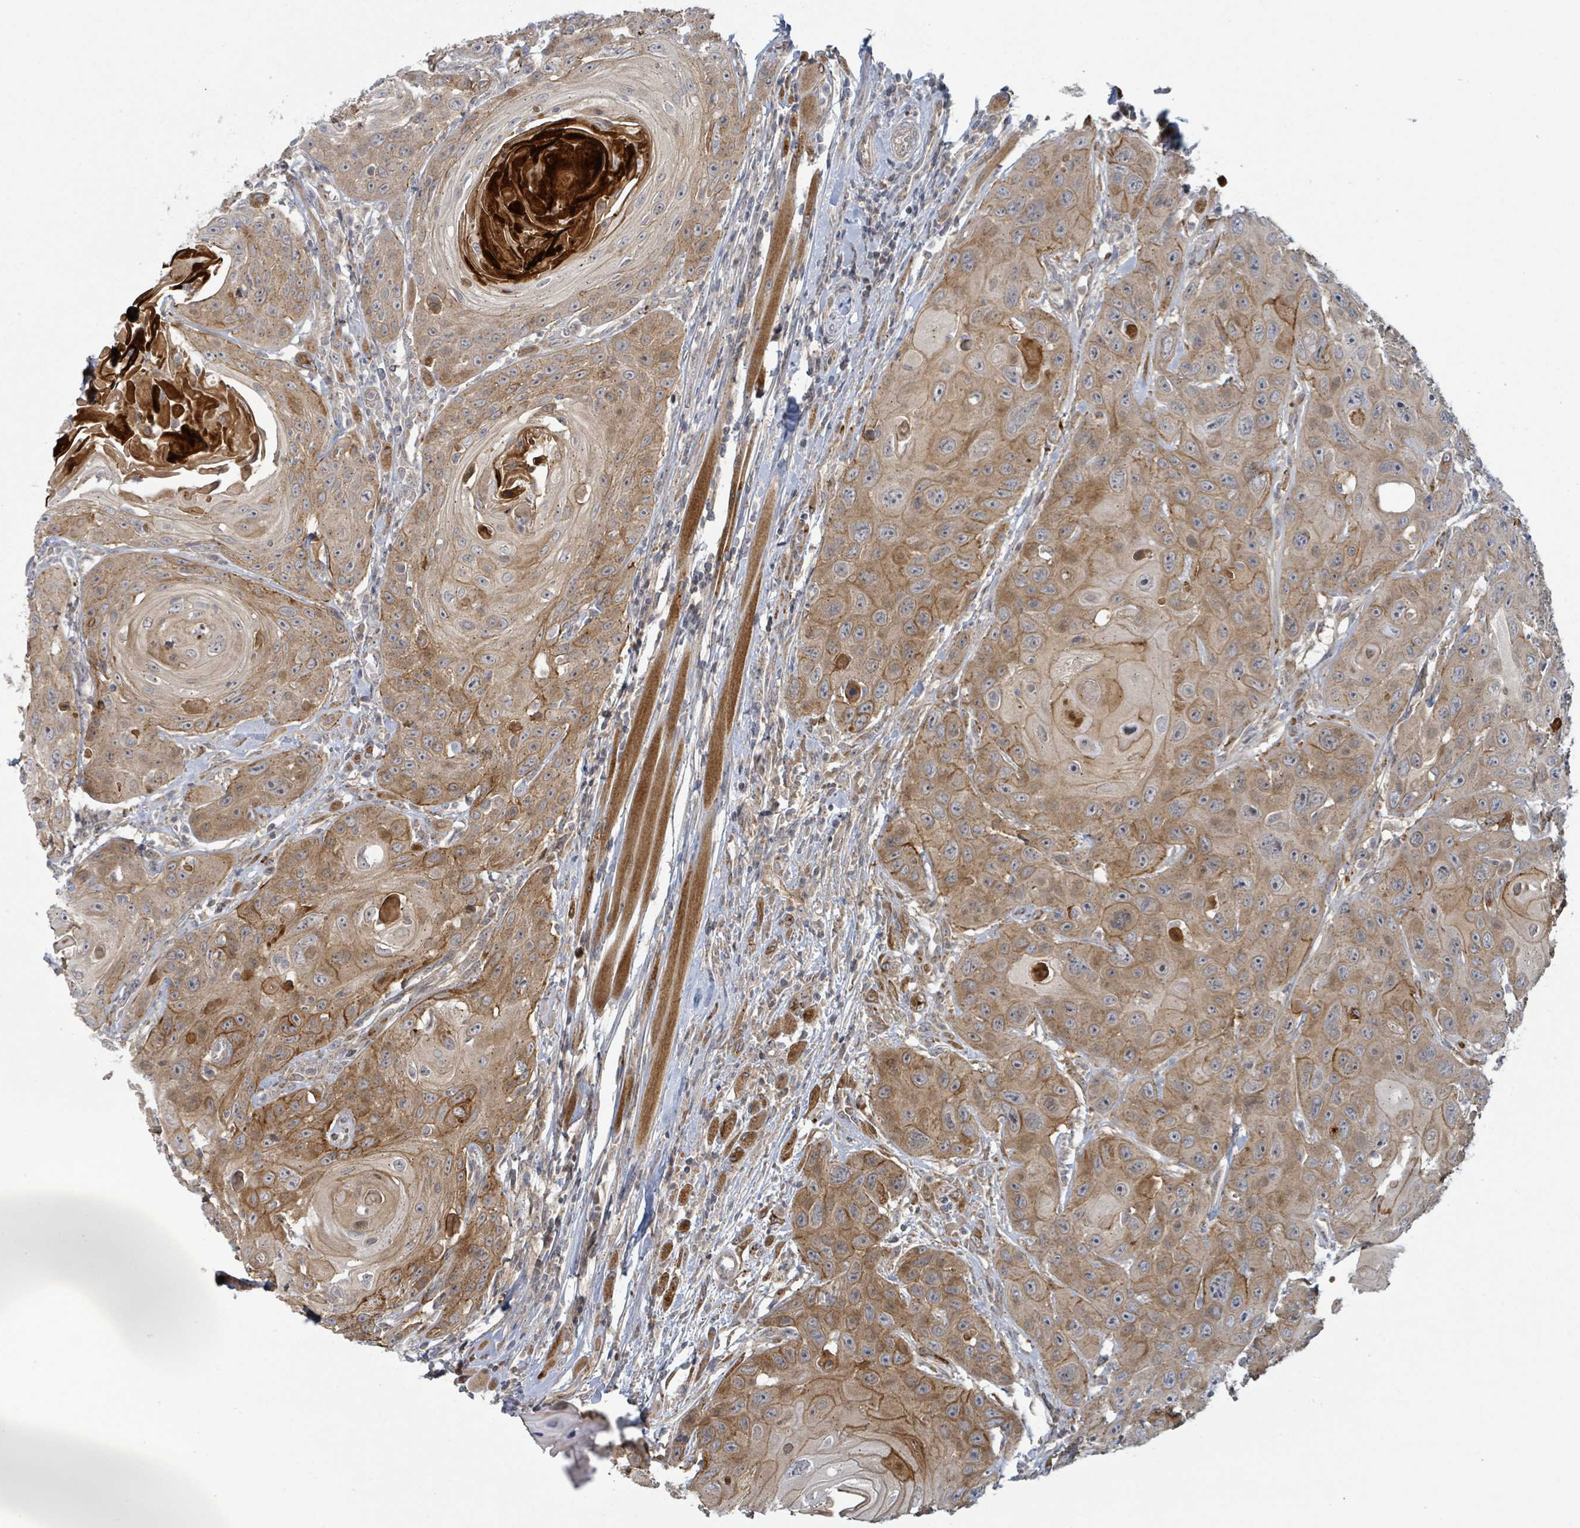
{"staining": {"intensity": "moderate", "quantity": ">75%", "location": "cytoplasmic/membranous,nuclear"}, "tissue": "head and neck cancer", "cell_type": "Tumor cells", "image_type": "cancer", "snomed": [{"axis": "morphology", "description": "Squamous cell carcinoma, NOS"}, {"axis": "topography", "description": "Head-Neck"}], "caption": "The histopathology image reveals immunohistochemical staining of head and neck squamous cell carcinoma. There is moderate cytoplasmic/membranous and nuclear expression is present in approximately >75% of tumor cells. The staining was performed using DAB to visualize the protein expression in brown, while the nuclei were stained in blue with hematoxylin (Magnification: 20x).", "gene": "COL5A3", "patient": {"sex": "female", "age": 59}}